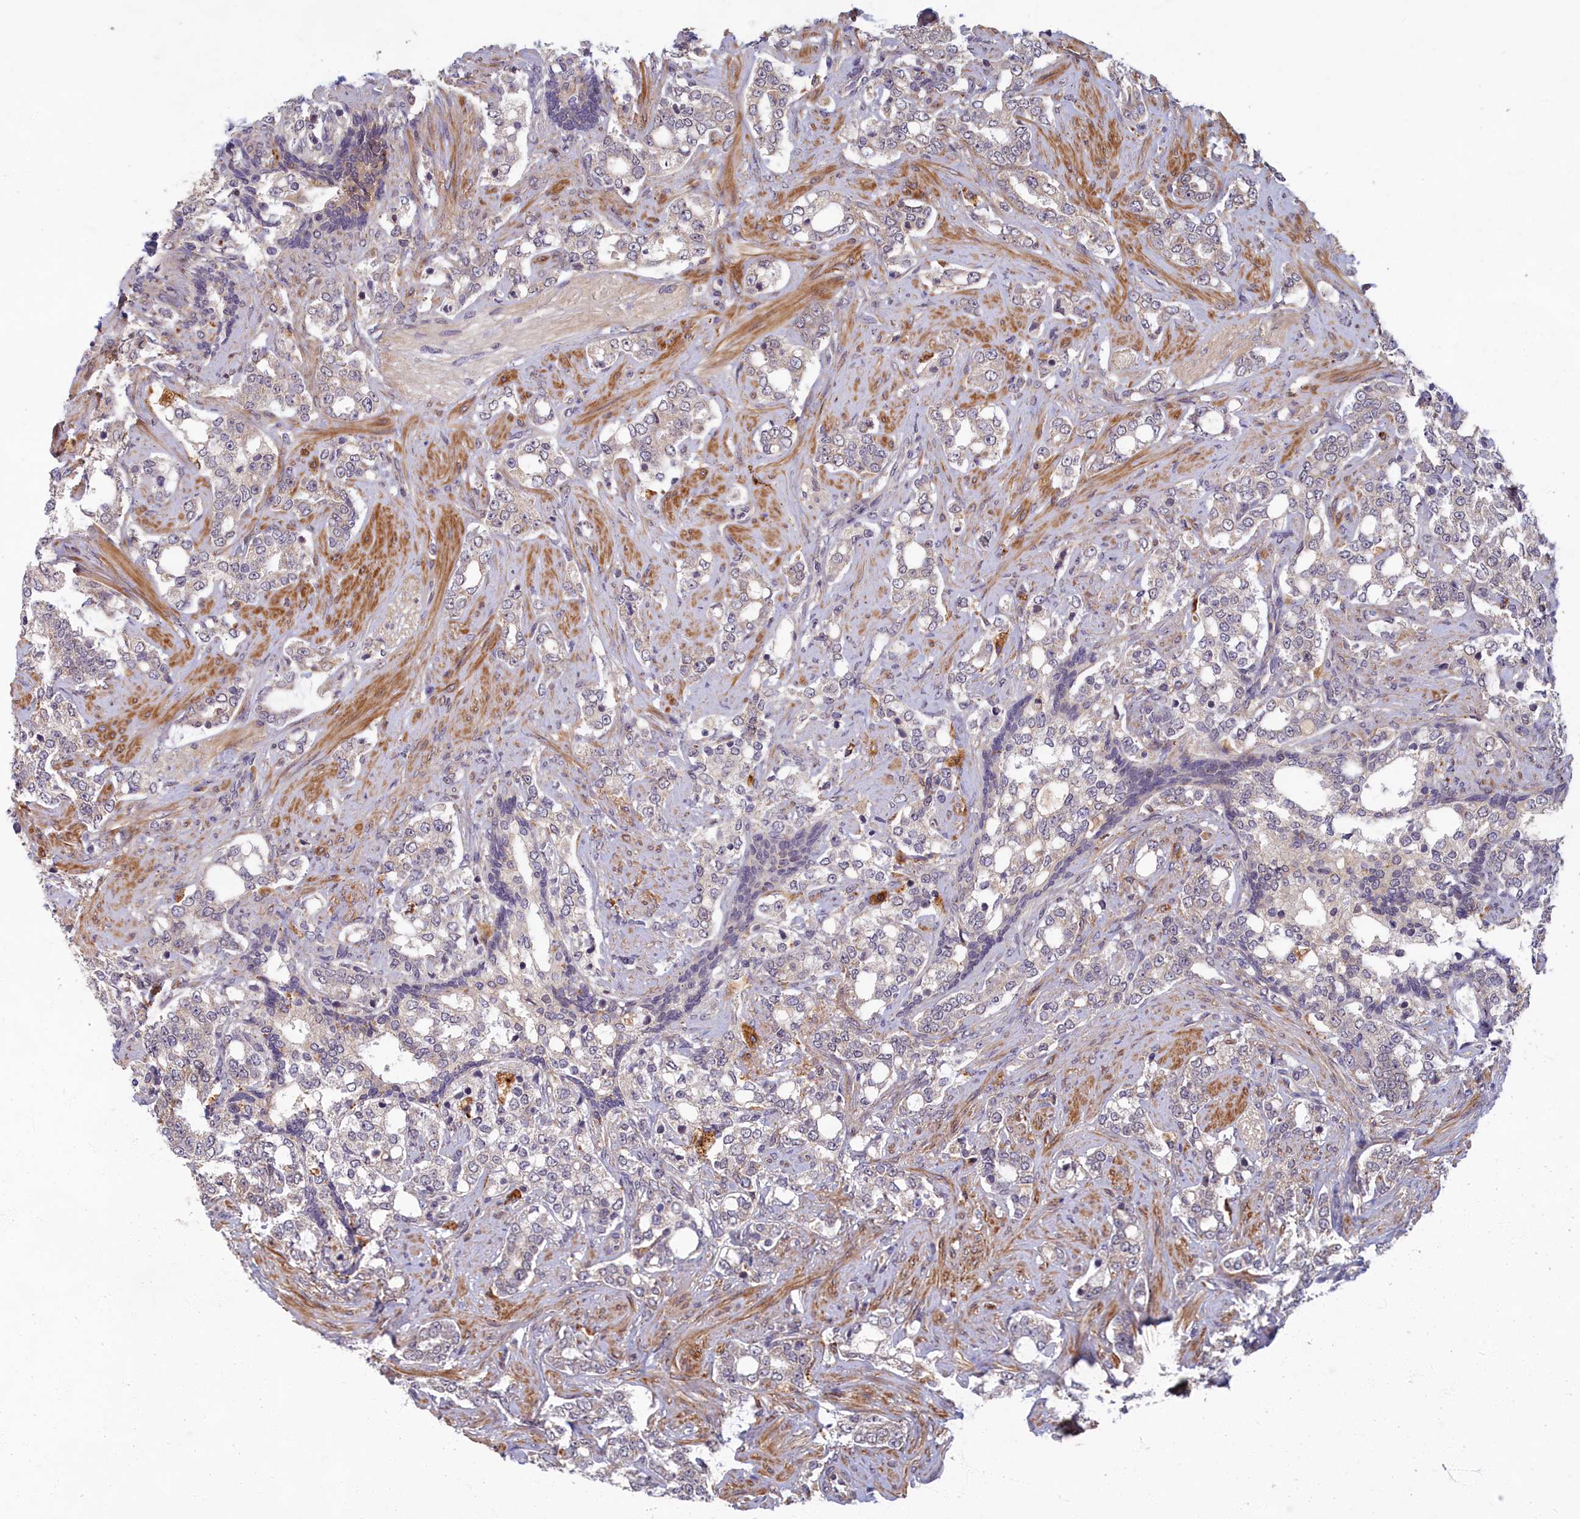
{"staining": {"intensity": "weak", "quantity": "<25%", "location": "cytoplasmic/membranous"}, "tissue": "prostate cancer", "cell_type": "Tumor cells", "image_type": "cancer", "snomed": [{"axis": "morphology", "description": "Adenocarcinoma, High grade"}, {"axis": "topography", "description": "Prostate"}], "caption": "A micrograph of adenocarcinoma (high-grade) (prostate) stained for a protein shows no brown staining in tumor cells.", "gene": "EARS2", "patient": {"sex": "male", "age": 64}}